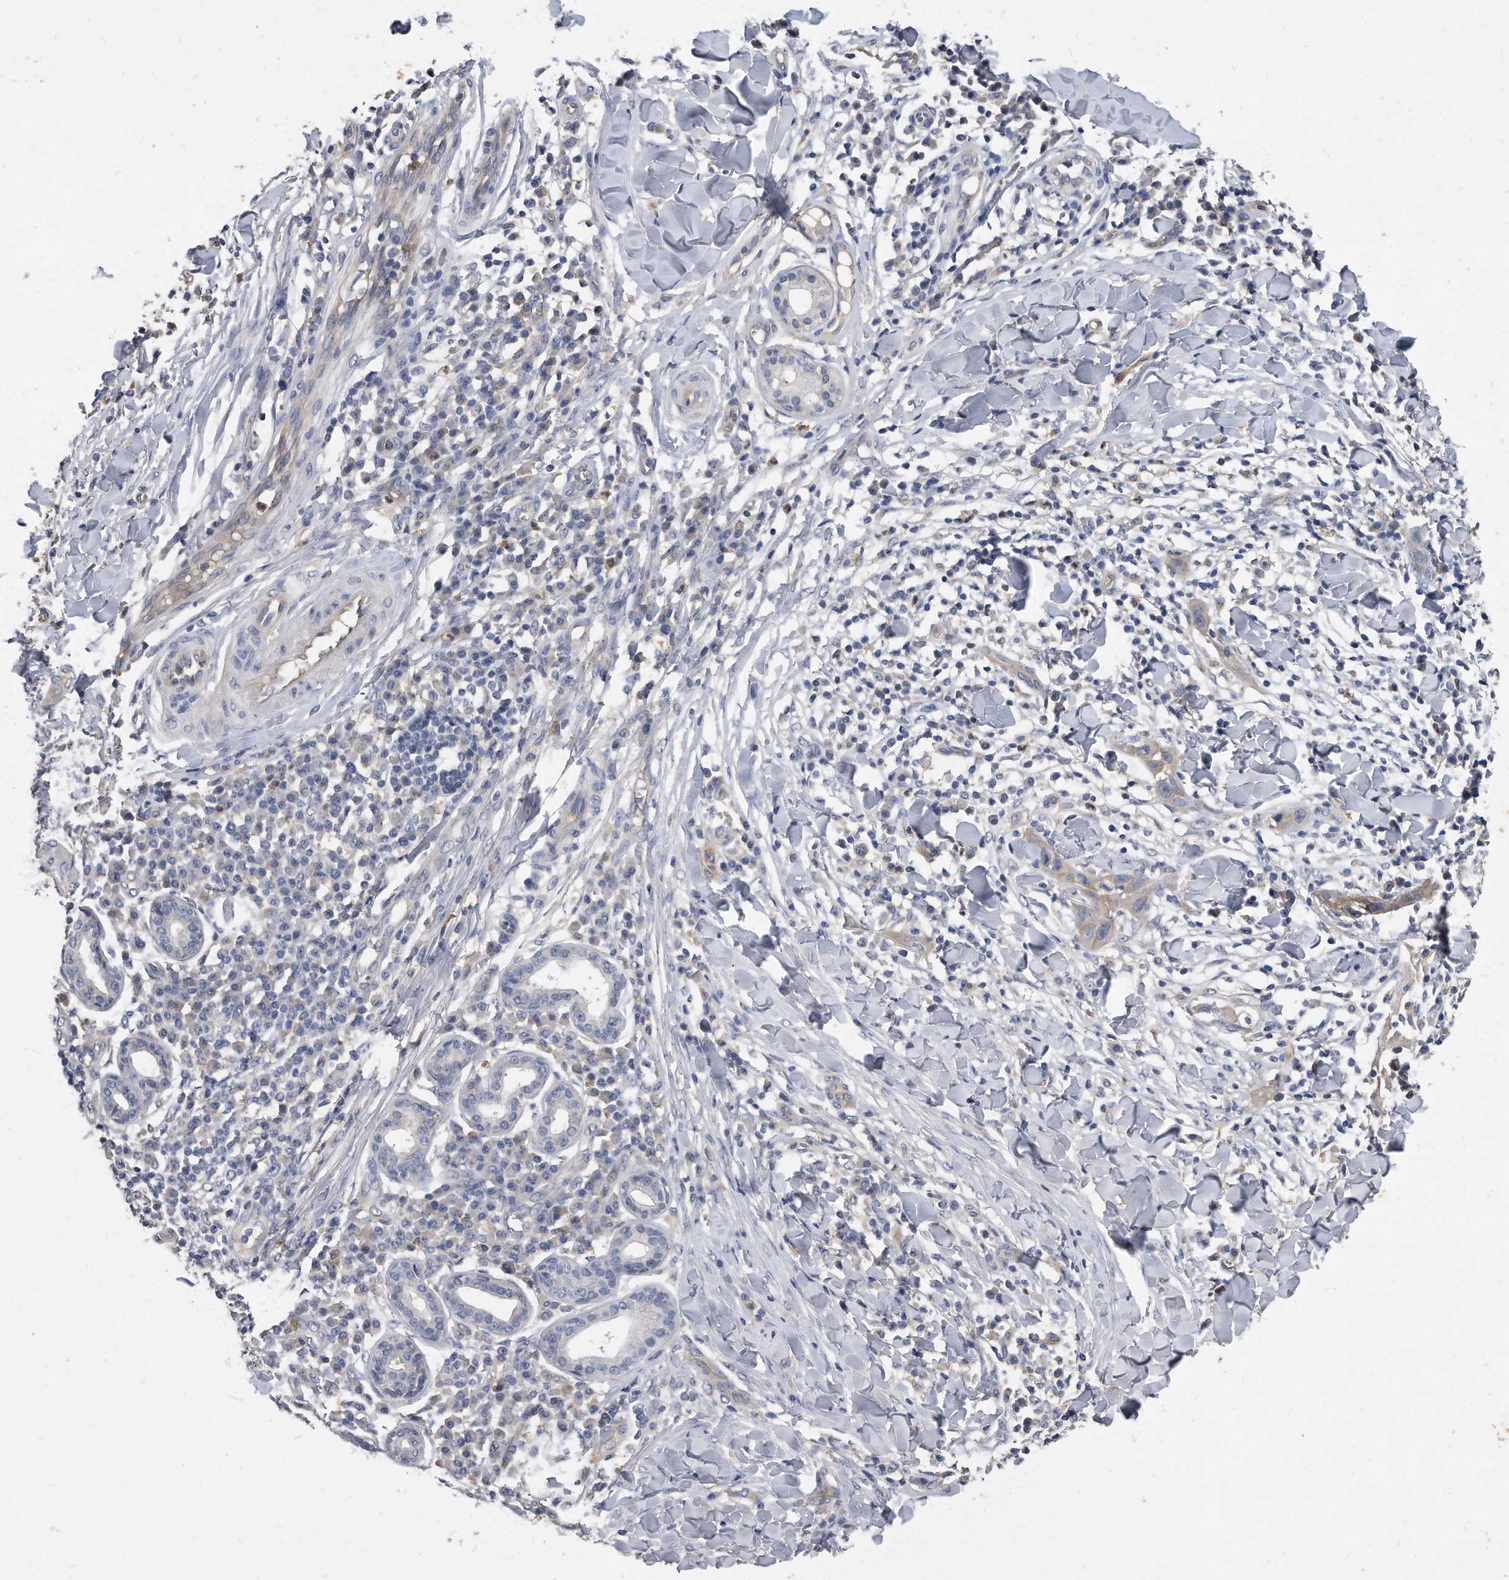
{"staining": {"intensity": "weak", "quantity": "<25%", "location": "cytoplasmic/membranous"}, "tissue": "skin cancer", "cell_type": "Tumor cells", "image_type": "cancer", "snomed": [{"axis": "morphology", "description": "Squamous cell carcinoma, NOS"}, {"axis": "topography", "description": "Skin"}], "caption": "Tumor cells show no significant protein positivity in skin cancer.", "gene": "HOMER3", "patient": {"sex": "male", "age": 24}}